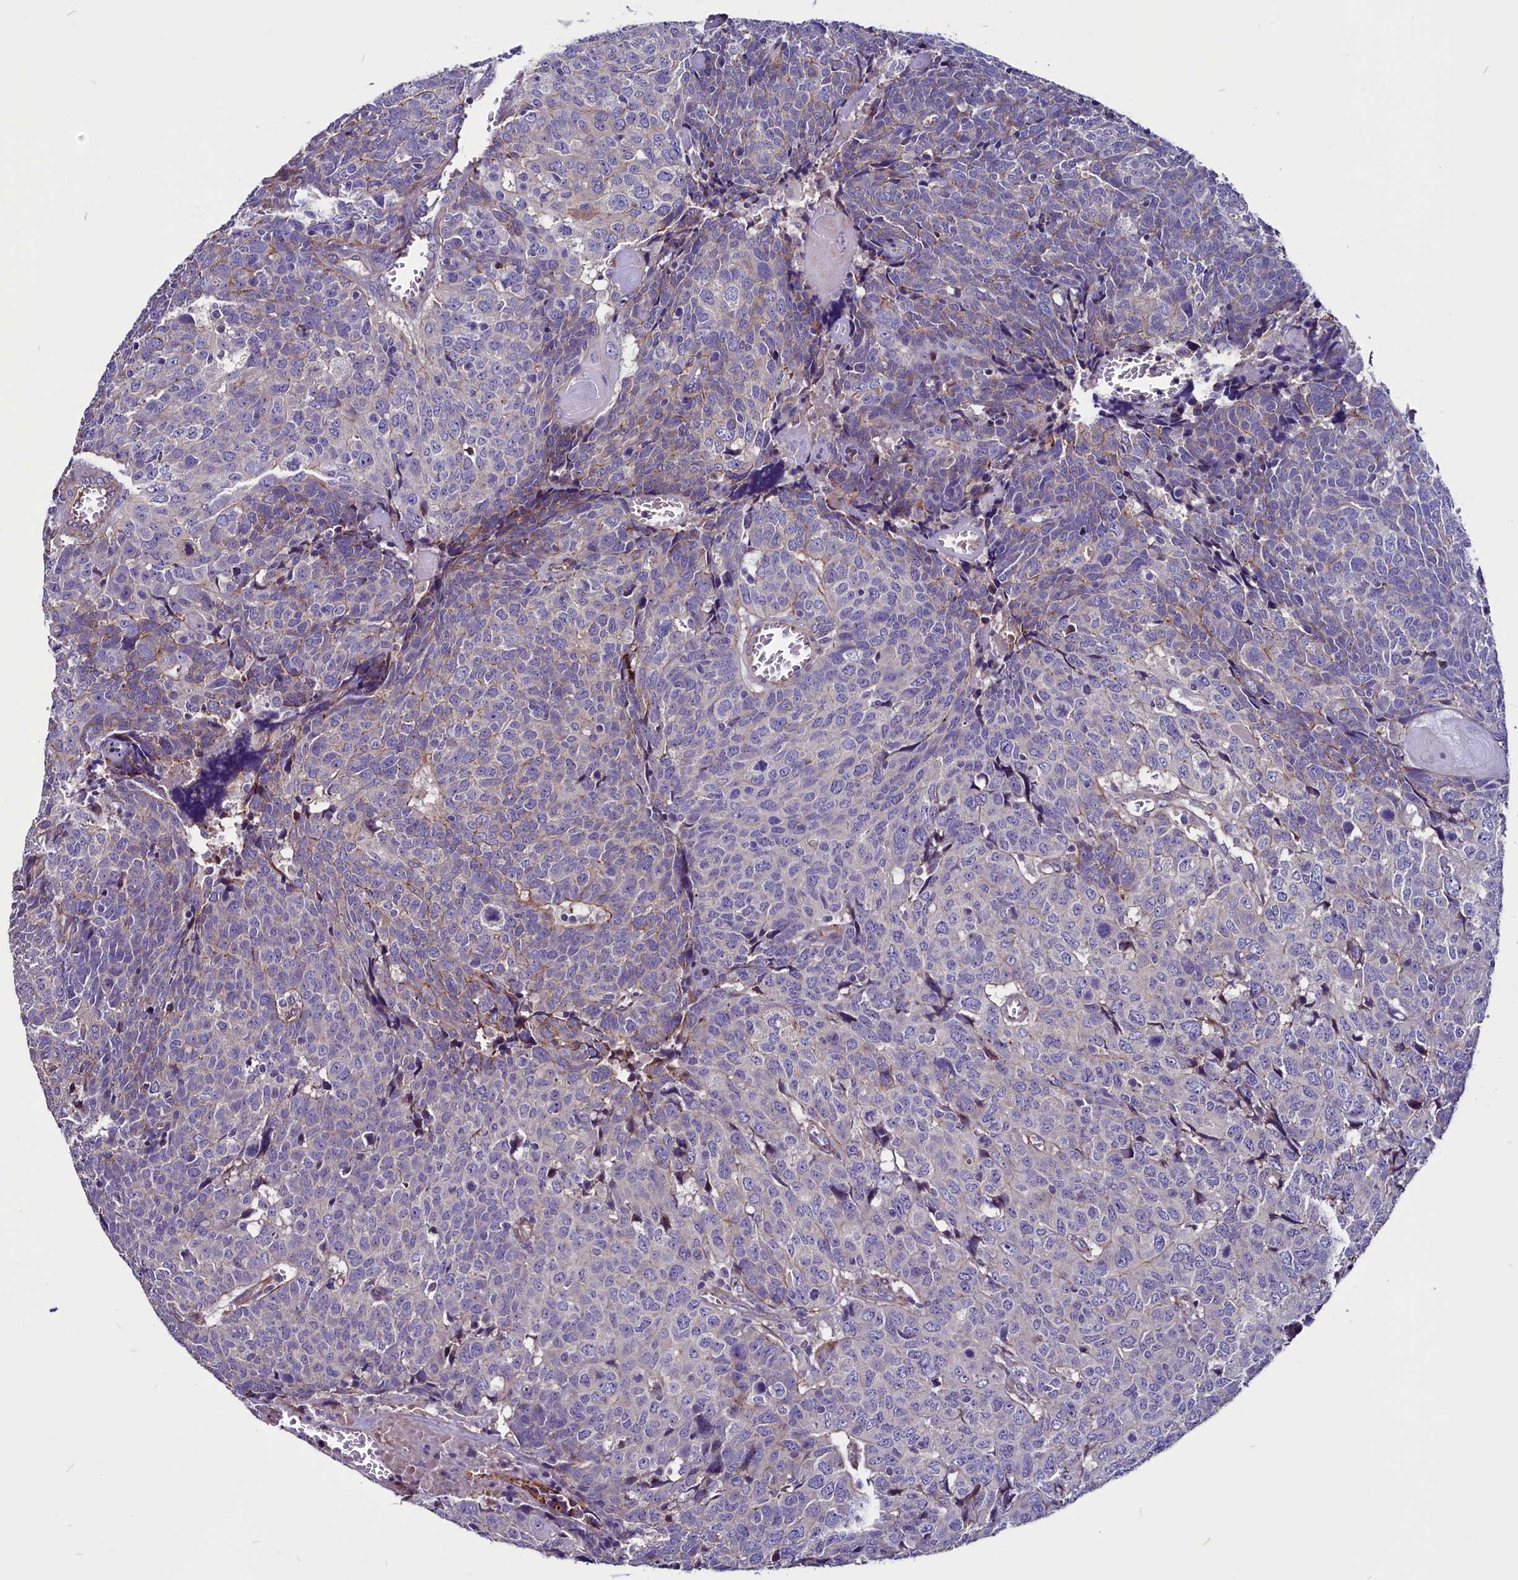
{"staining": {"intensity": "weak", "quantity": "<25%", "location": "cytoplasmic/membranous"}, "tissue": "head and neck cancer", "cell_type": "Tumor cells", "image_type": "cancer", "snomed": [{"axis": "morphology", "description": "Squamous cell carcinoma, NOS"}, {"axis": "topography", "description": "Head-Neck"}], "caption": "A micrograph of squamous cell carcinoma (head and neck) stained for a protein reveals no brown staining in tumor cells. The staining was performed using DAB to visualize the protein expression in brown, while the nuclei were stained in blue with hematoxylin (Magnification: 20x).", "gene": "ZNF749", "patient": {"sex": "male", "age": 66}}